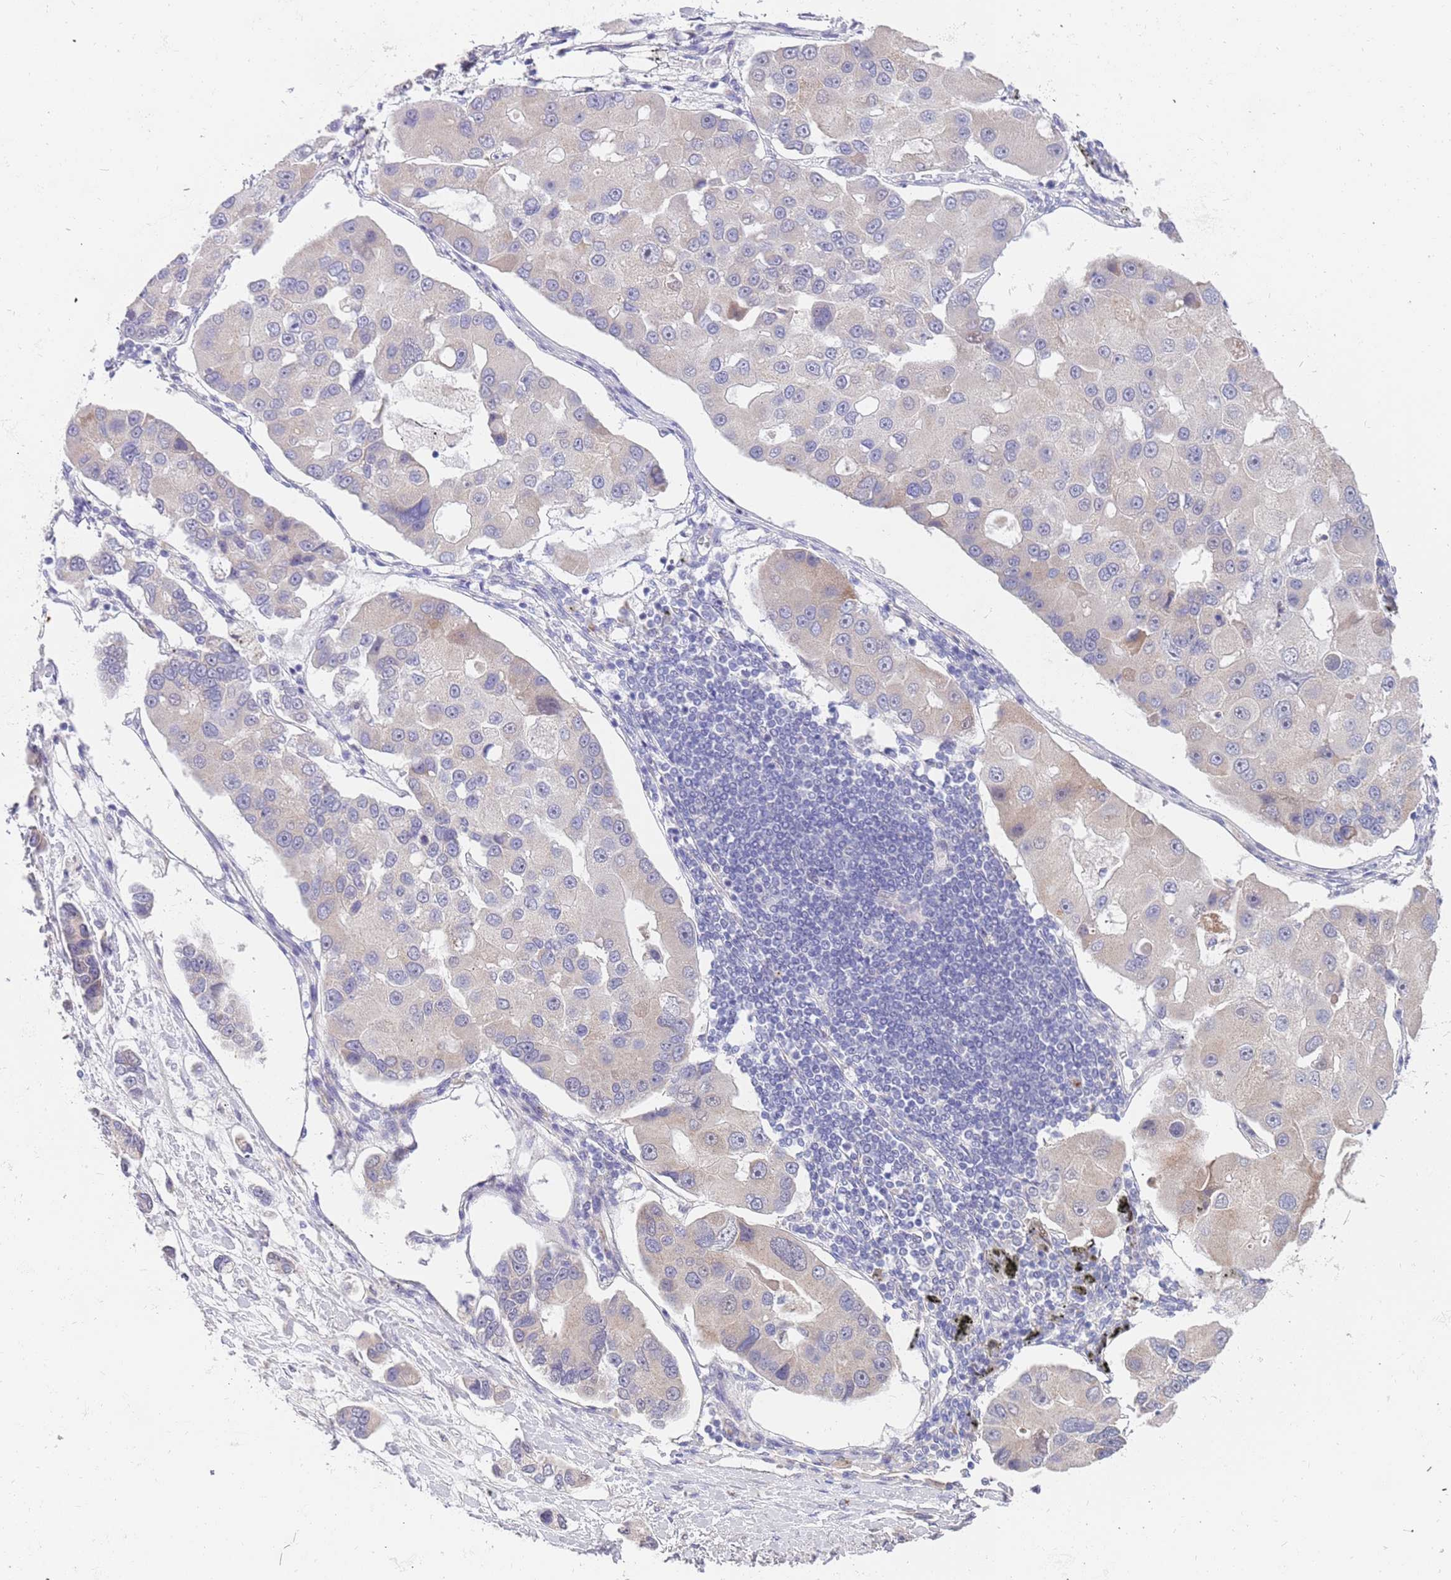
{"staining": {"intensity": "negative", "quantity": "none", "location": "none"}, "tissue": "lung cancer", "cell_type": "Tumor cells", "image_type": "cancer", "snomed": [{"axis": "morphology", "description": "Adenocarcinoma, NOS"}, {"axis": "topography", "description": "Lung"}], "caption": "Tumor cells are negative for brown protein staining in lung cancer (adenocarcinoma).", "gene": "ZNF746", "patient": {"sex": "female", "age": 54}}